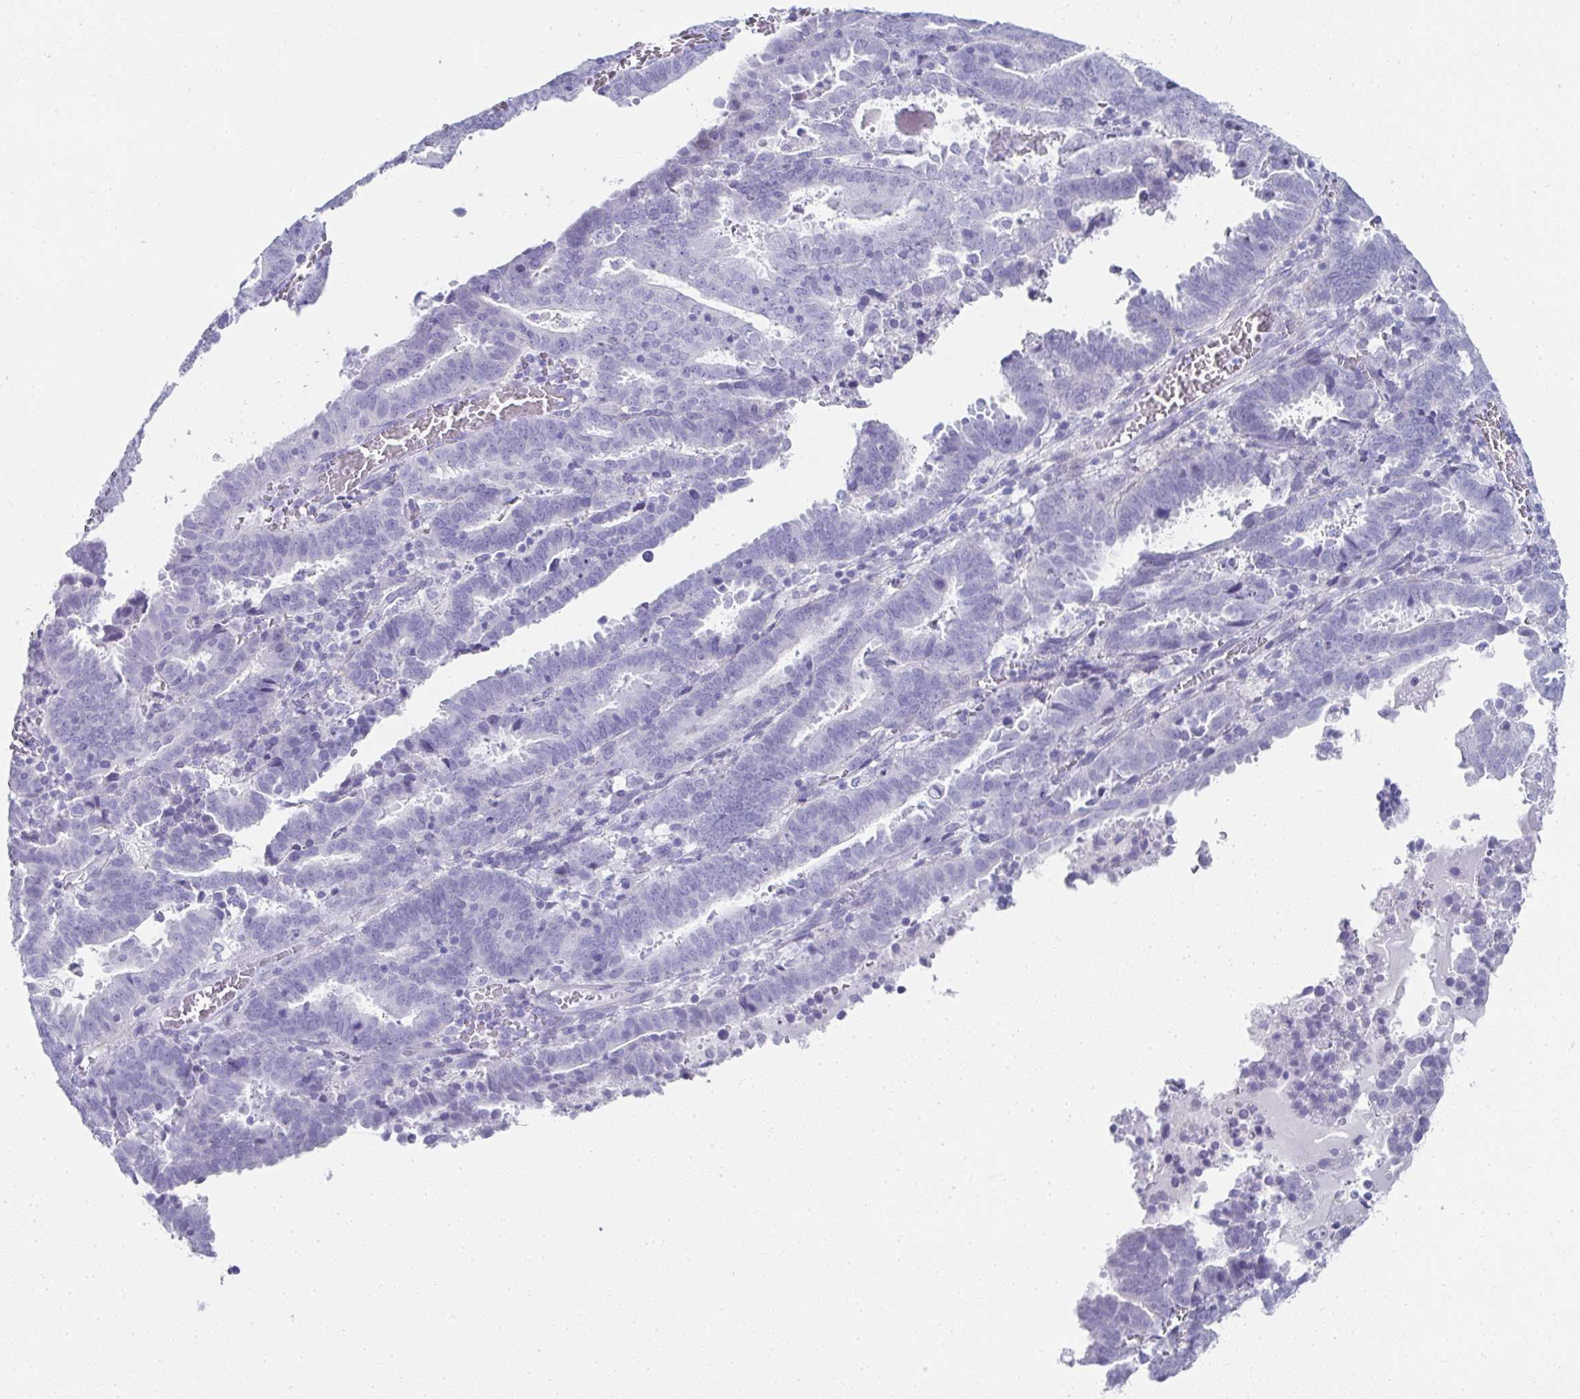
{"staining": {"intensity": "negative", "quantity": "none", "location": "none"}, "tissue": "endometrial cancer", "cell_type": "Tumor cells", "image_type": "cancer", "snomed": [{"axis": "morphology", "description": "Adenocarcinoma, NOS"}, {"axis": "topography", "description": "Uterus"}], "caption": "High power microscopy histopathology image of an IHC photomicrograph of endometrial adenocarcinoma, revealing no significant positivity in tumor cells. (DAB immunohistochemistry visualized using brightfield microscopy, high magnification).", "gene": "SYCP1", "patient": {"sex": "female", "age": 83}}